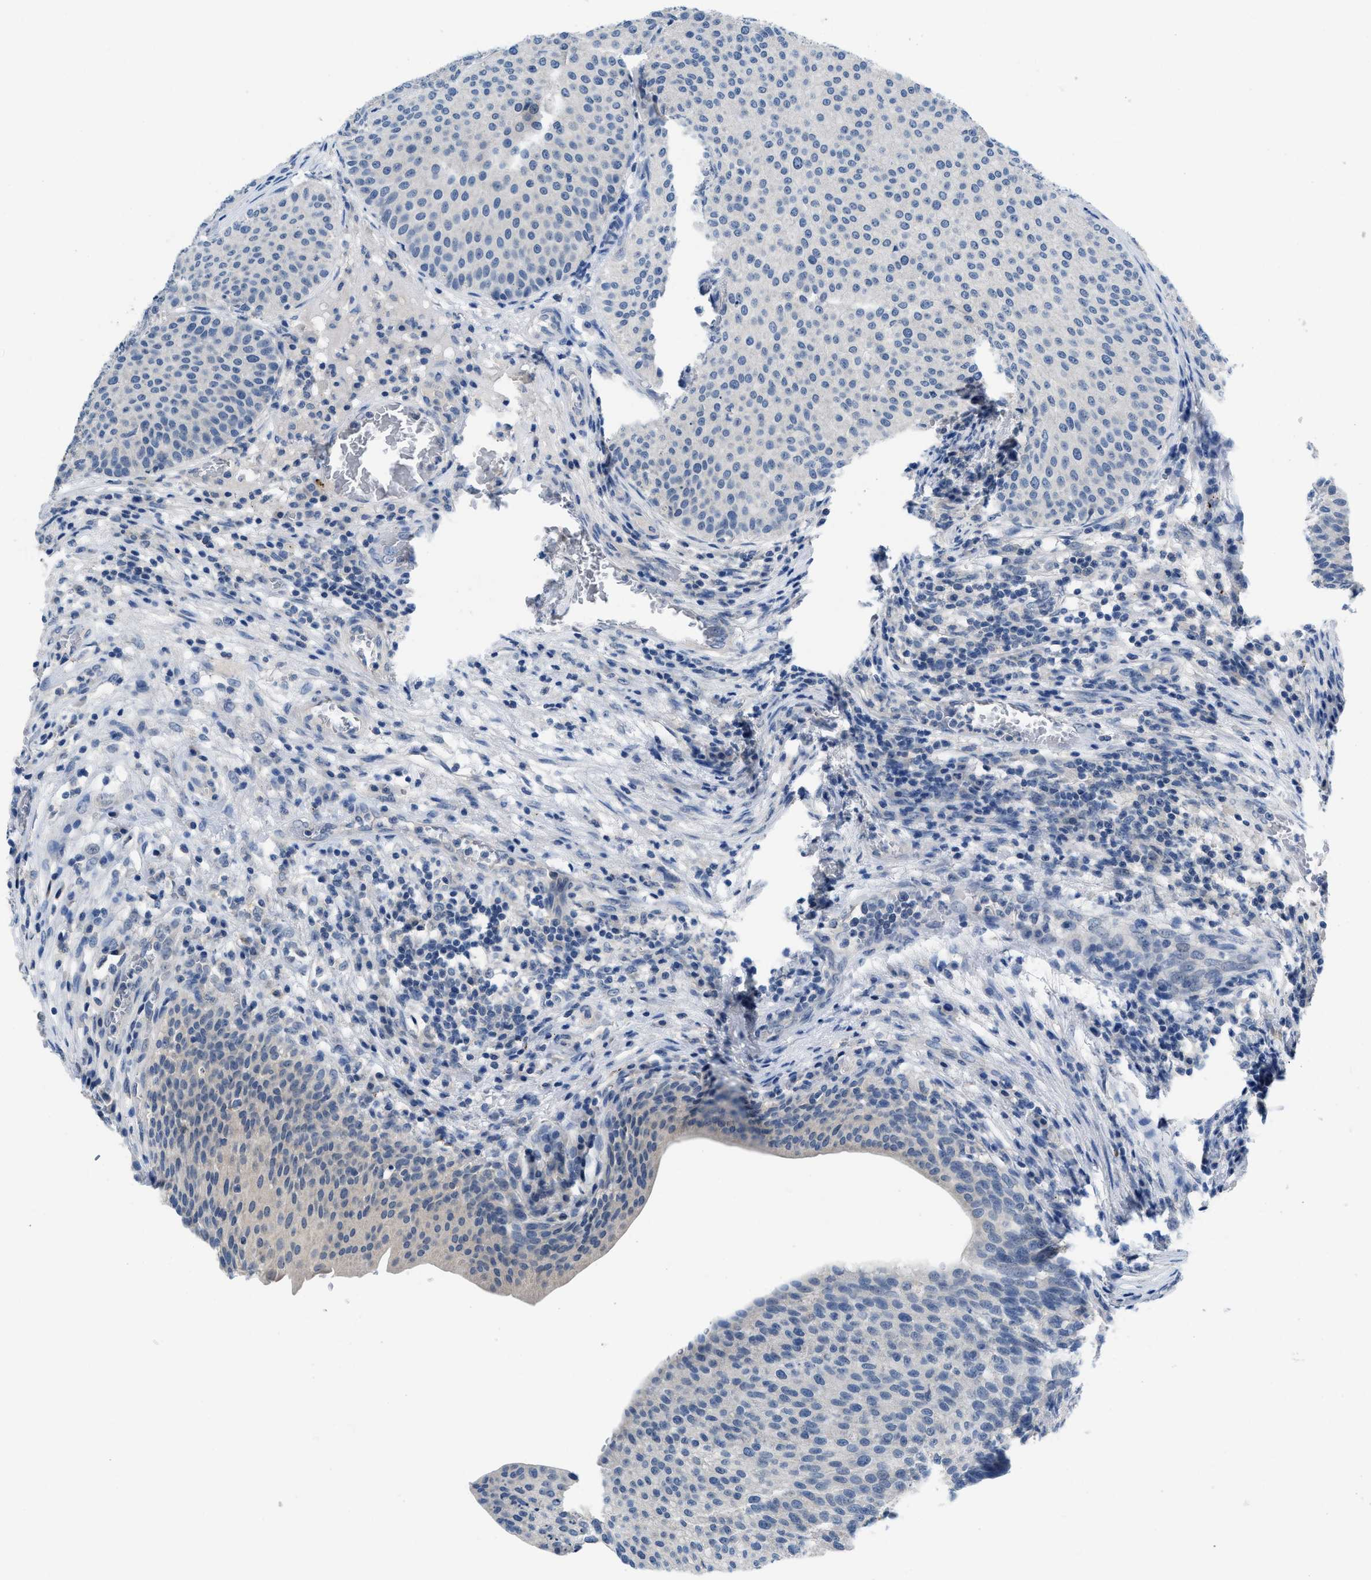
{"staining": {"intensity": "negative", "quantity": "none", "location": "none"}, "tissue": "urothelial cancer", "cell_type": "Tumor cells", "image_type": "cancer", "snomed": [{"axis": "morphology", "description": "Urothelial carcinoma, Low grade"}, {"axis": "topography", "description": "Smooth muscle"}, {"axis": "topography", "description": "Urinary bladder"}], "caption": "Urothelial cancer was stained to show a protein in brown. There is no significant expression in tumor cells.", "gene": "PYY", "patient": {"sex": "male", "age": 60}}